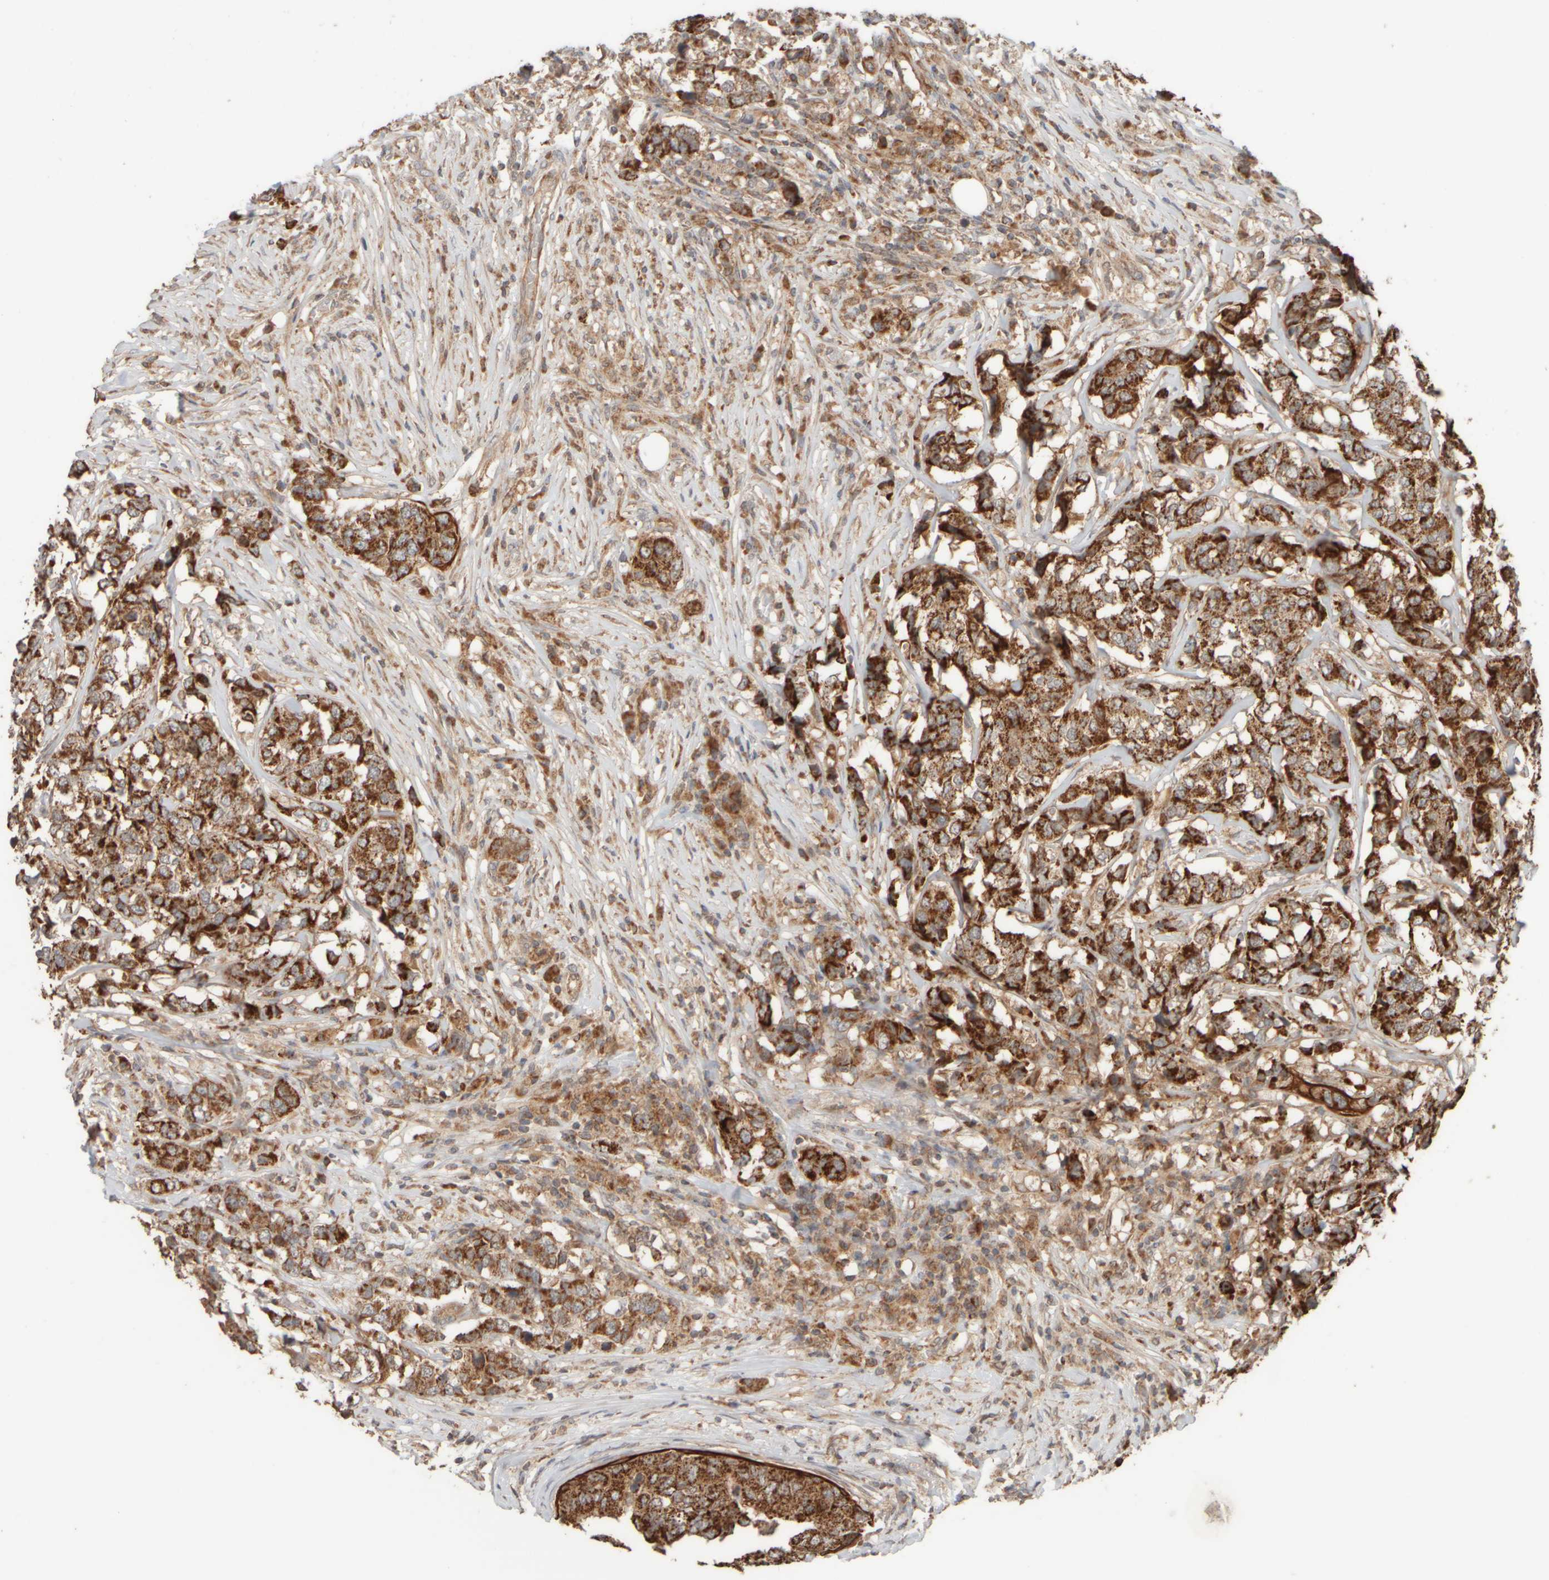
{"staining": {"intensity": "strong", "quantity": ">75%", "location": "cytoplasmic/membranous"}, "tissue": "breast cancer", "cell_type": "Tumor cells", "image_type": "cancer", "snomed": [{"axis": "morphology", "description": "Lobular carcinoma"}, {"axis": "topography", "description": "Breast"}], "caption": "This is a histology image of IHC staining of breast lobular carcinoma, which shows strong staining in the cytoplasmic/membranous of tumor cells.", "gene": "EIF2B3", "patient": {"sex": "female", "age": 59}}